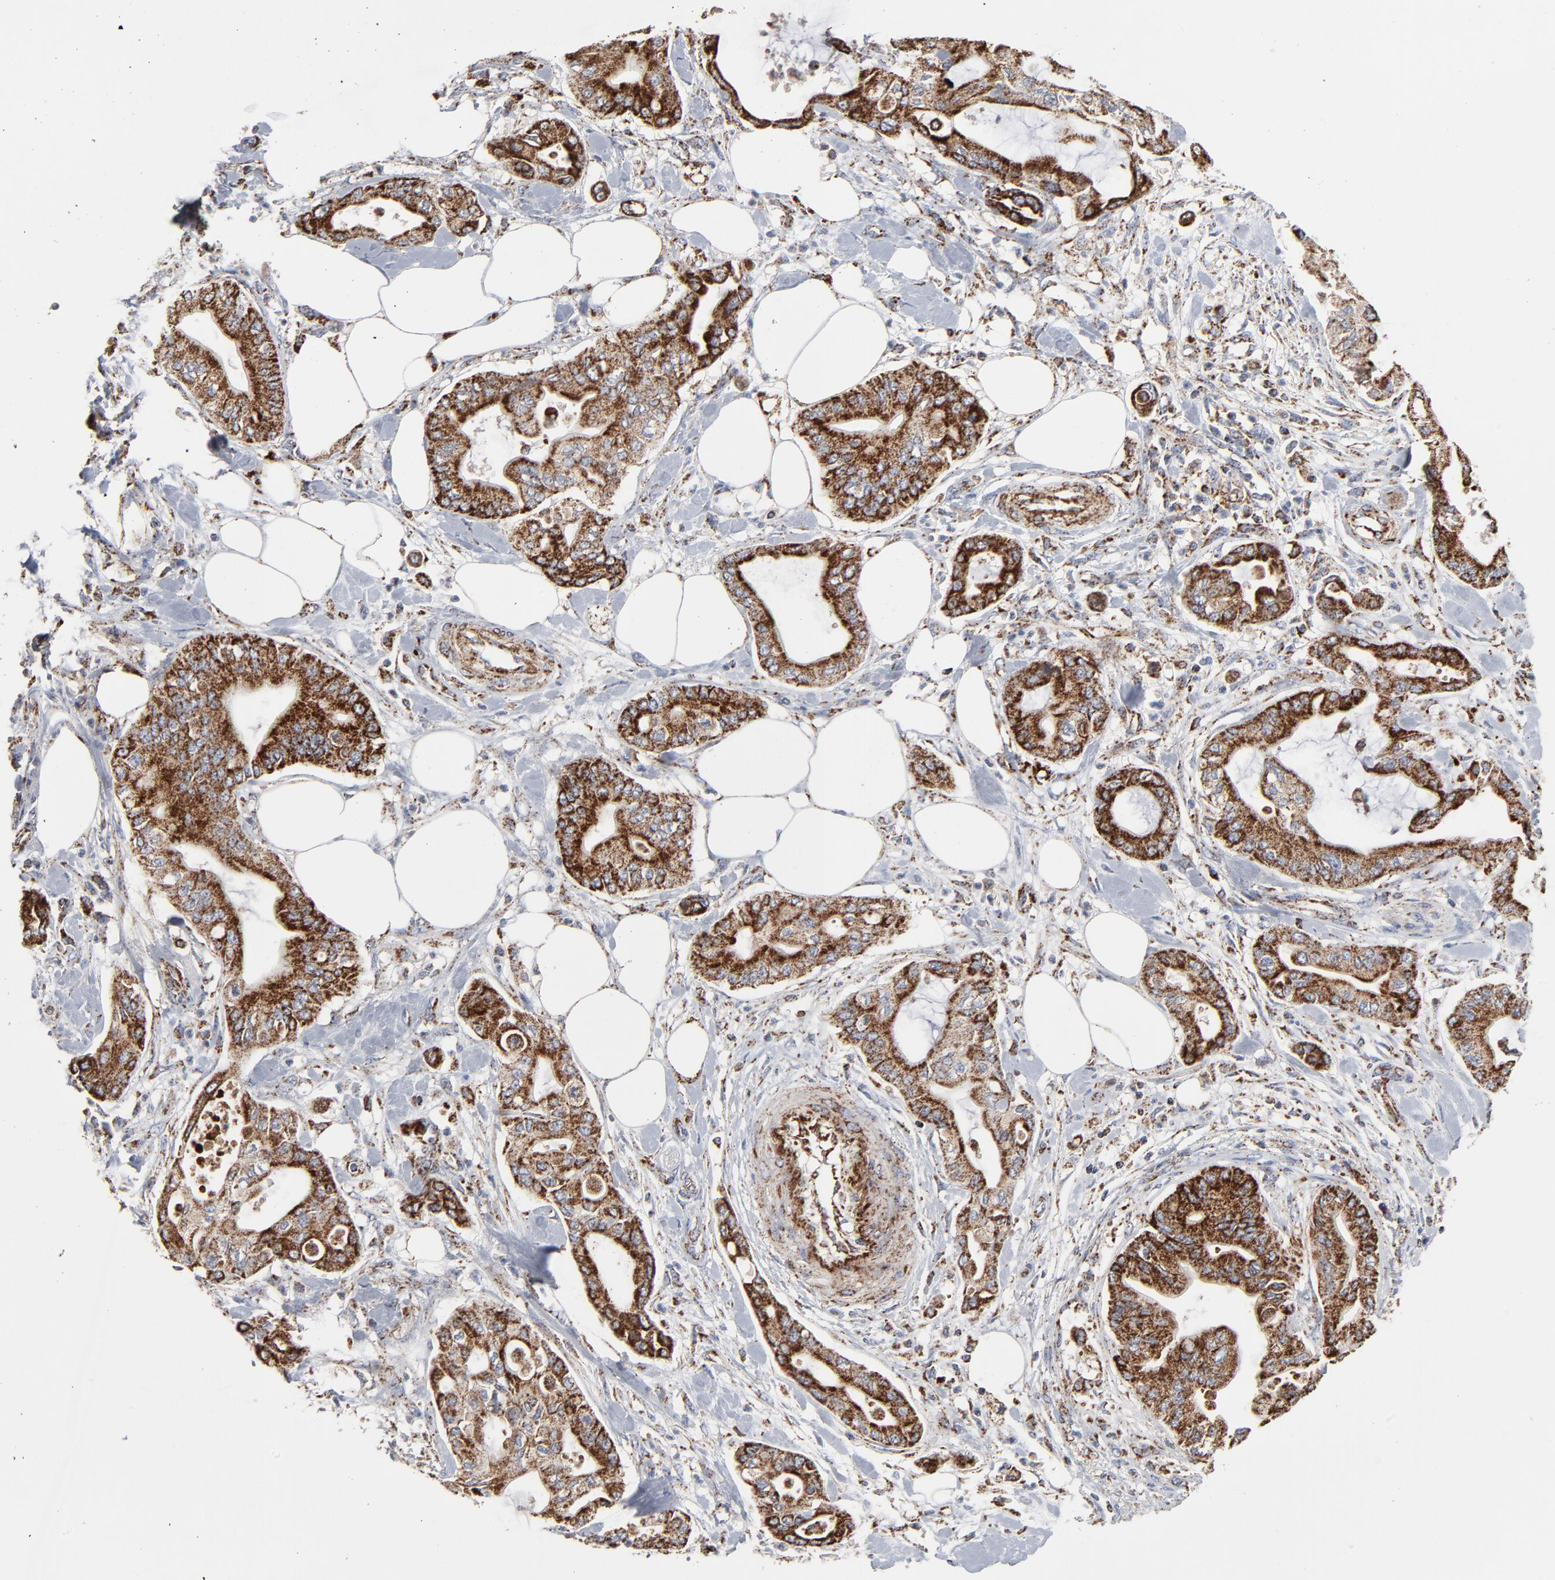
{"staining": {"intensity": "strong", "quantity": ">75%", "location": "cytoplasmic/membranous"}, "tissue": "pancreatic cancer", "cell_type": "Tumor cells", "image_type": "cancer", "snomed": [{"axis": "morphology", "description": "Adenocarcinoma, NOS"}, {"axis": "morphology", "description": "Adenocarcinoma, metastatic, NOS"}, {"axis": "topography", "description": "Lymph node"}, {"axis": "topography", "description": "Pancreas"}, {"axis": "topography", "description": "Duodenum"}], "caption": "An IHC micrograph of tumor tissue is shown. Protein staining in brown highlights strong cytoplasmic/membranous positivity in pancreatic cancer (metastatic adenocarcinoma) within tumor cells. (IHC, brightfield microscopy, high magnification).", "gene": "UQCRC1", "patient": {"sex": "female", "age": 64}}